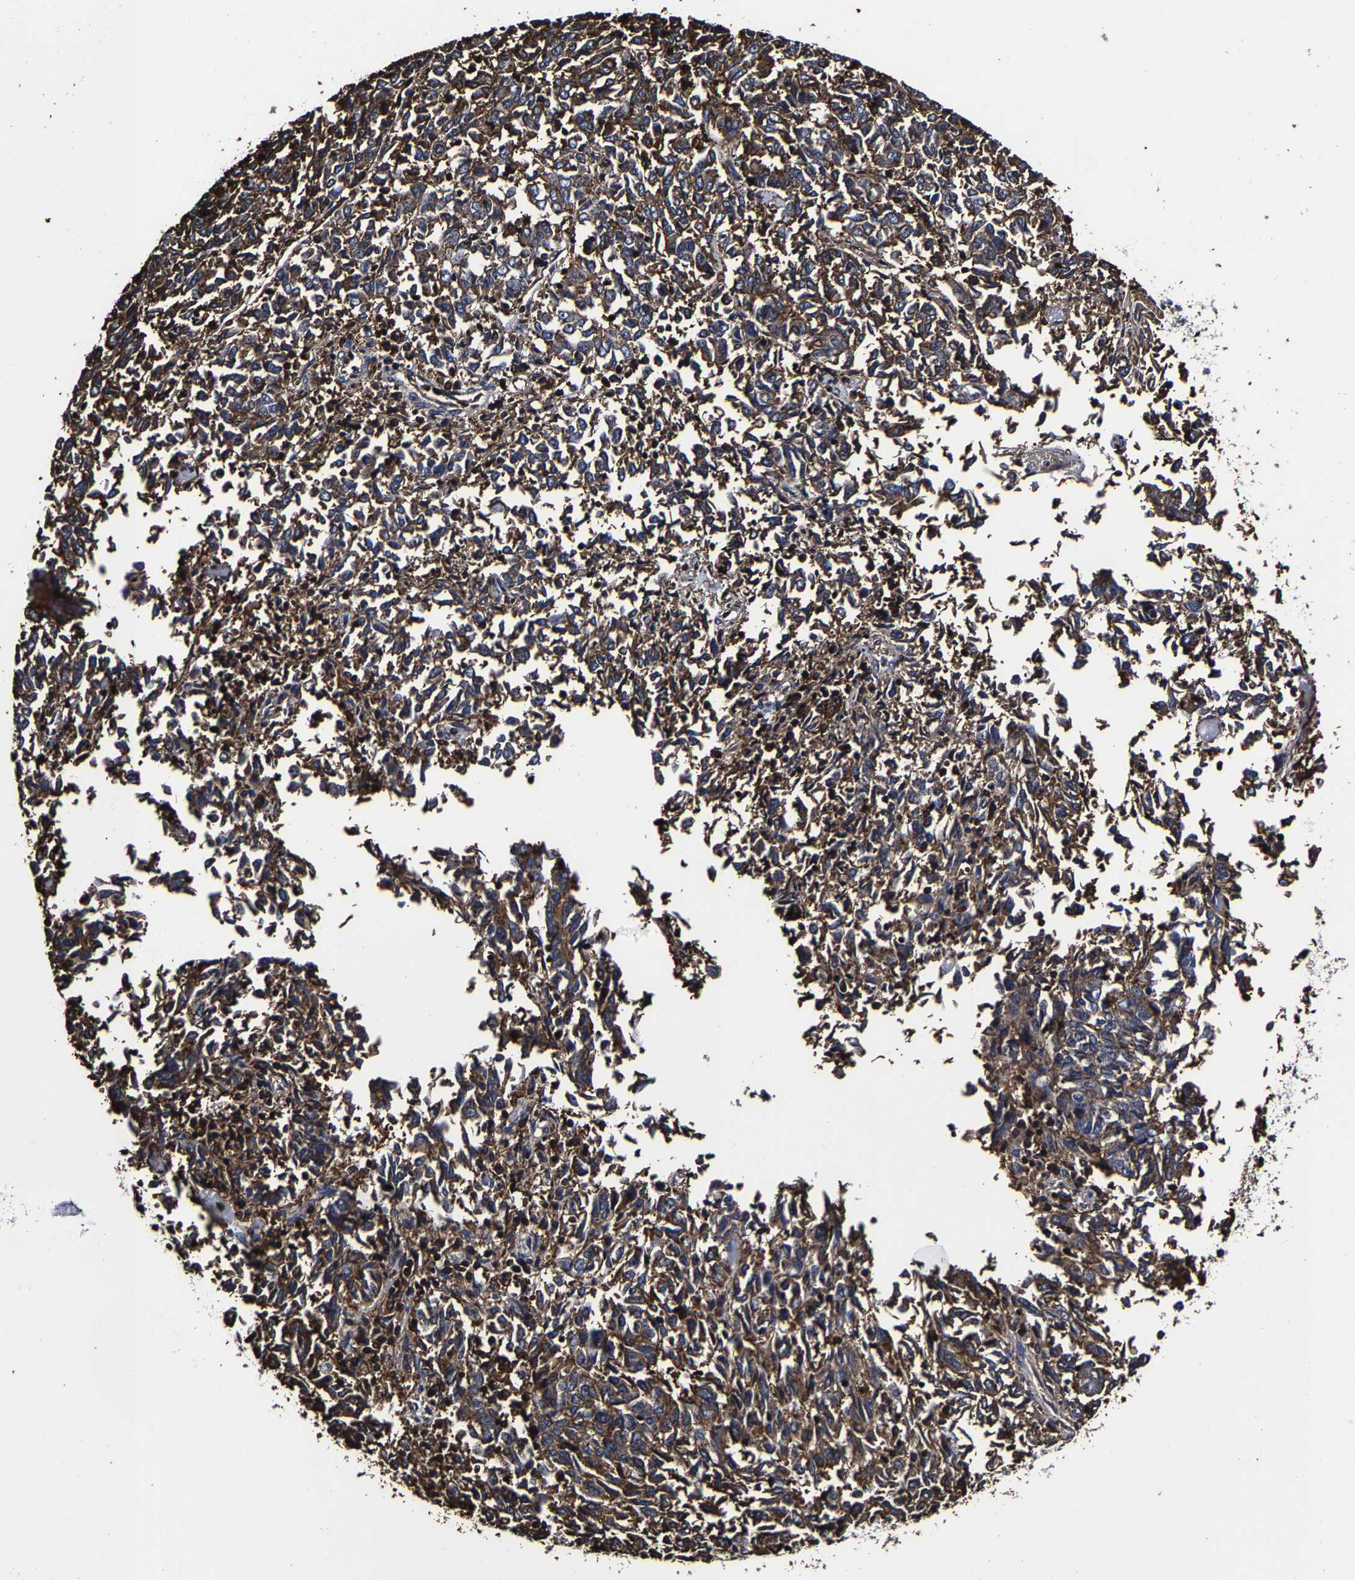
{"staining": {"intensity": "moderate", "quantity": ">75%", "location": "cytoplasmic/membranous"}, "tissue": "endometrial cancer", "cell_type": "Tumor cells", "image_type": "cancer", "snomed": [{"axis": "morphology", "description": "Adenocarcinoma, NOS"}, {"axis": "topography", "description": "Endometrium"}], "caption": "About >75% of tumor cells in adenocarcinoma (endometrial) demonstrate moderate cytoplasmic/membranous protein staining as visualized by brown immunohistochemical staining.", "gene": "SSH3", "patient": {"sex": "female", "age": 80}}